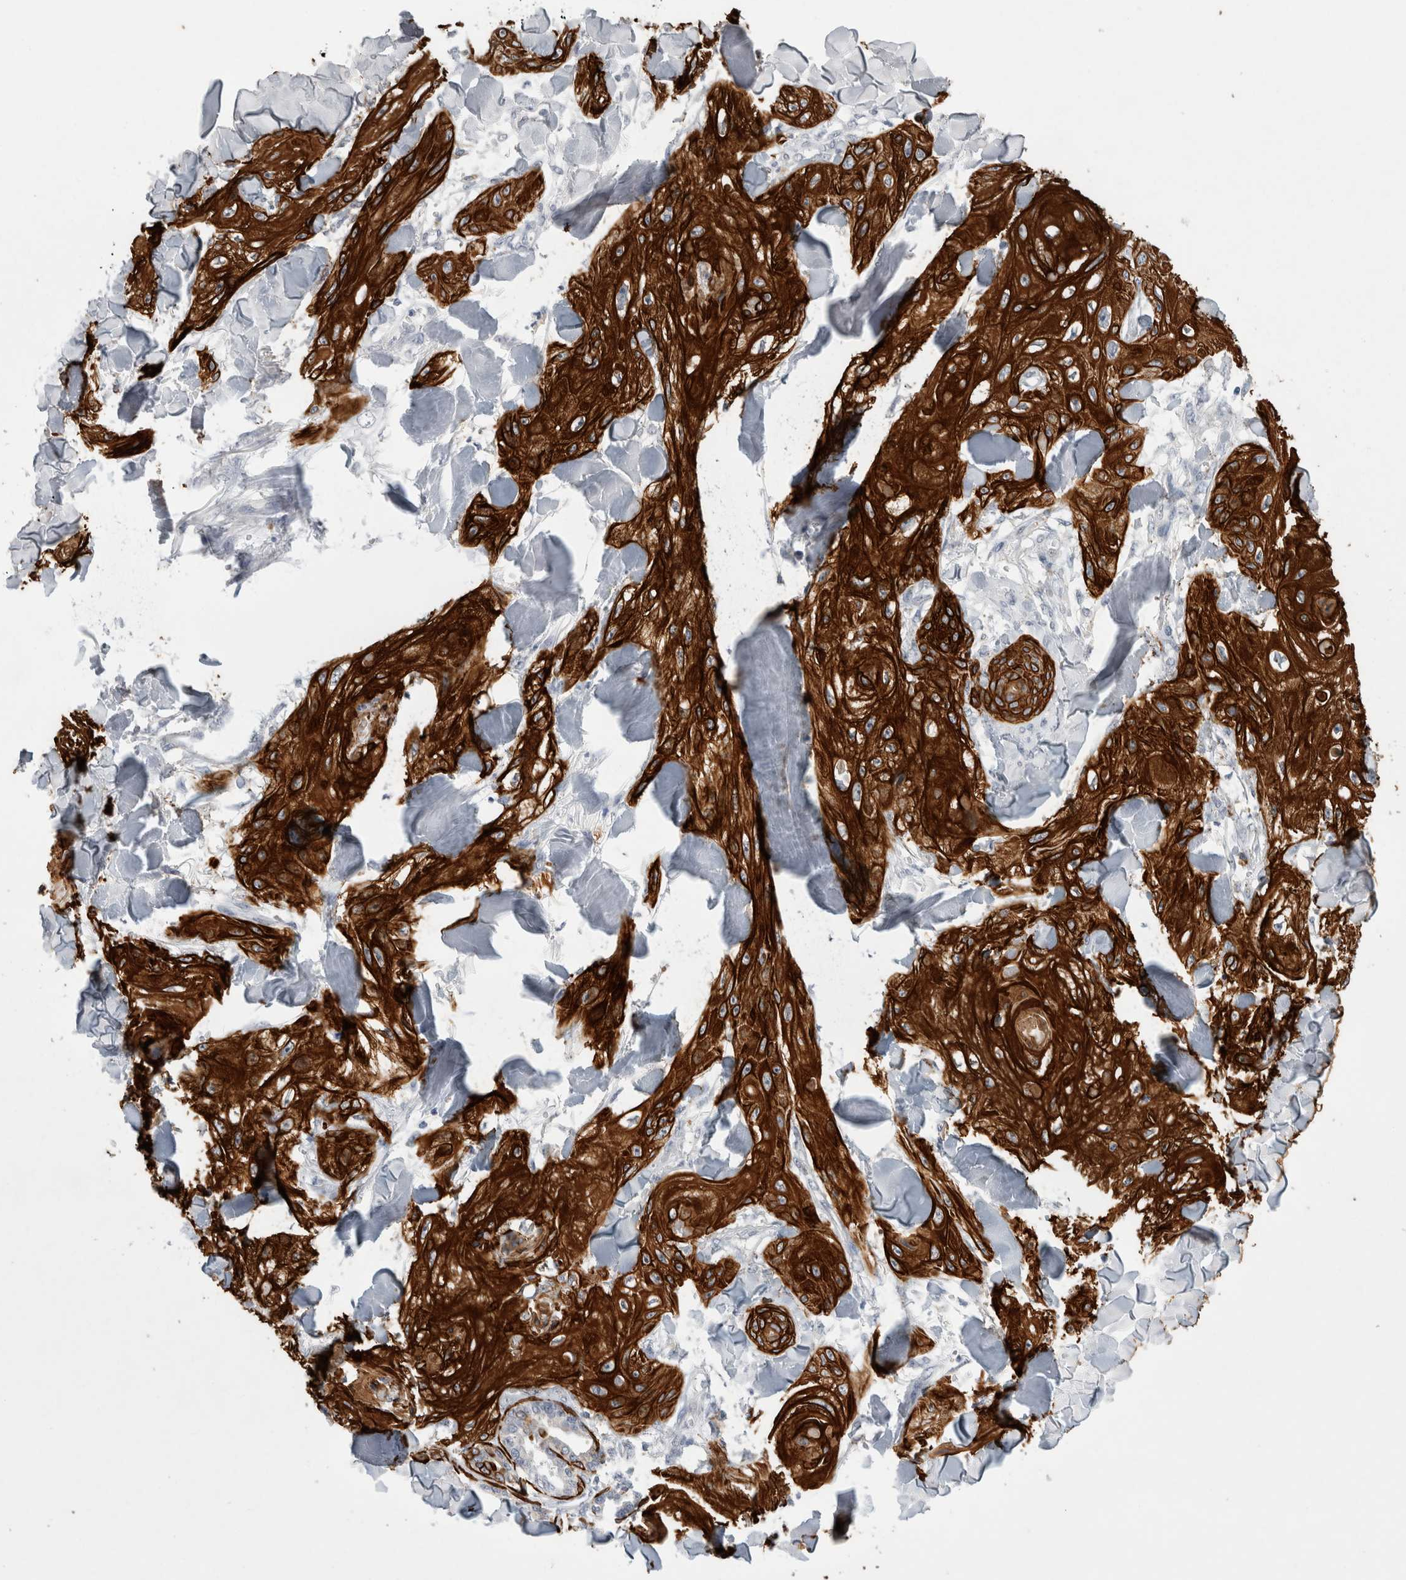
{"staining": {"intensity": "strong", "quantity": ">75%", "location": "cytoplasmic/membranous"}, "tissue": "skin cancer", "cell_type": "Tumor cells", "image_type": "cancer", "snomed": [{"axis": "morphology", "description": "Squamous cell carcinoma, NOS"}, {"axis": "topography", "description": "Skin"}], "caption": "Tumor cells display high levels of strong cytoplasmic/membranous expression in approximately >75% of cells in skin squamous cell carcinoma. The protein of interest is shown in brown color, while the nuclei are stained blue.", "gene": "GAA", "patient": {"sex": "male", "age": 74}}